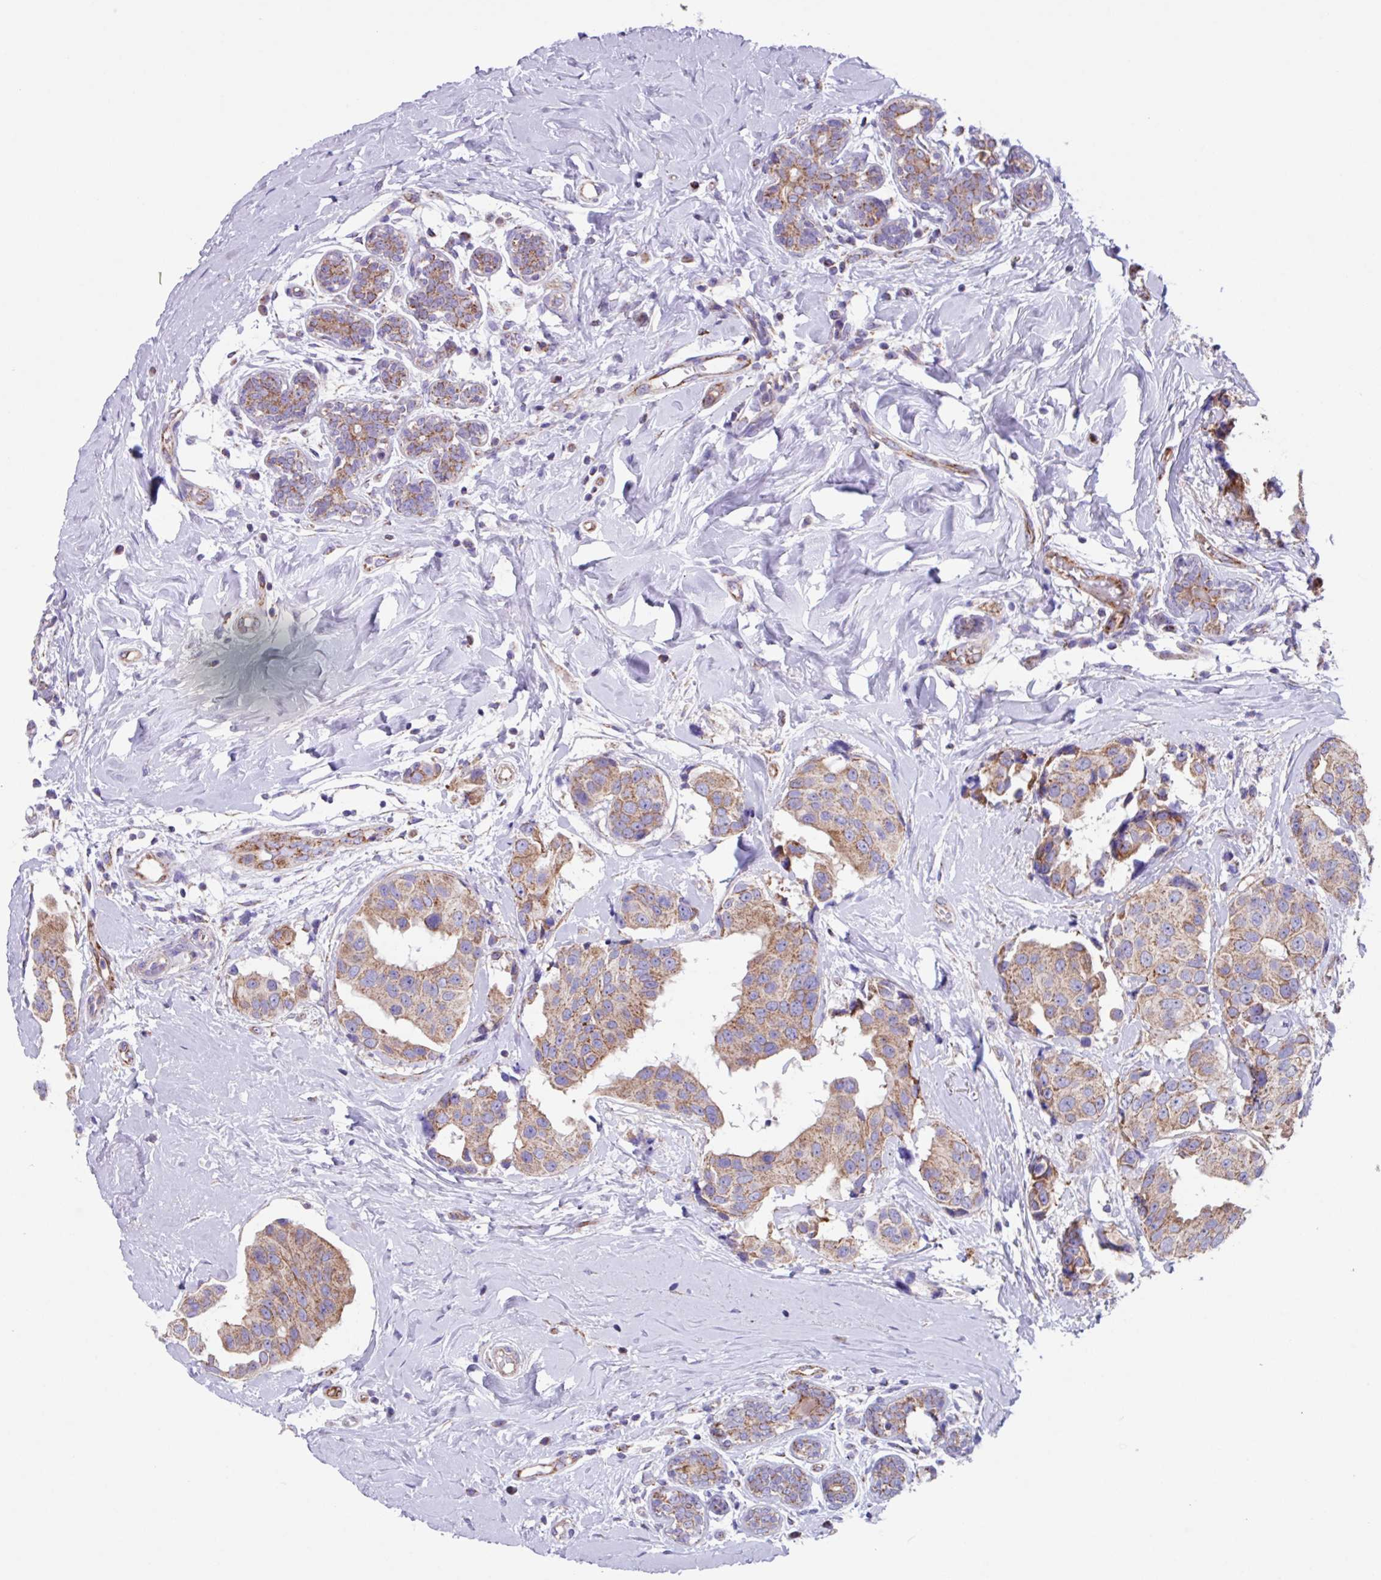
{"staining": {"intensity": "moderate", "quantity": ">75%", "location": "cytoplasmic/membranous"}, "tissue": "breast cancer", "cell_type": "Tumor cells", "image_type": "cancer", "snomed": [{"axis": "morphology", "description": "Normal tissue, NOS"}, {"axis": "morphology", "description": "Duct carcinoma"}, {"axis": "topography", "description": "Breast"}], "caption": "An image showing moderate cytoplasmic/membranous staining in about >75% of tumor cells in breast cancer (intraductal carcinoma), as visualized by brown immunohistochemical staining.", "gene": "OTULIN", "patient": {"sex": "female", "age": 39}}